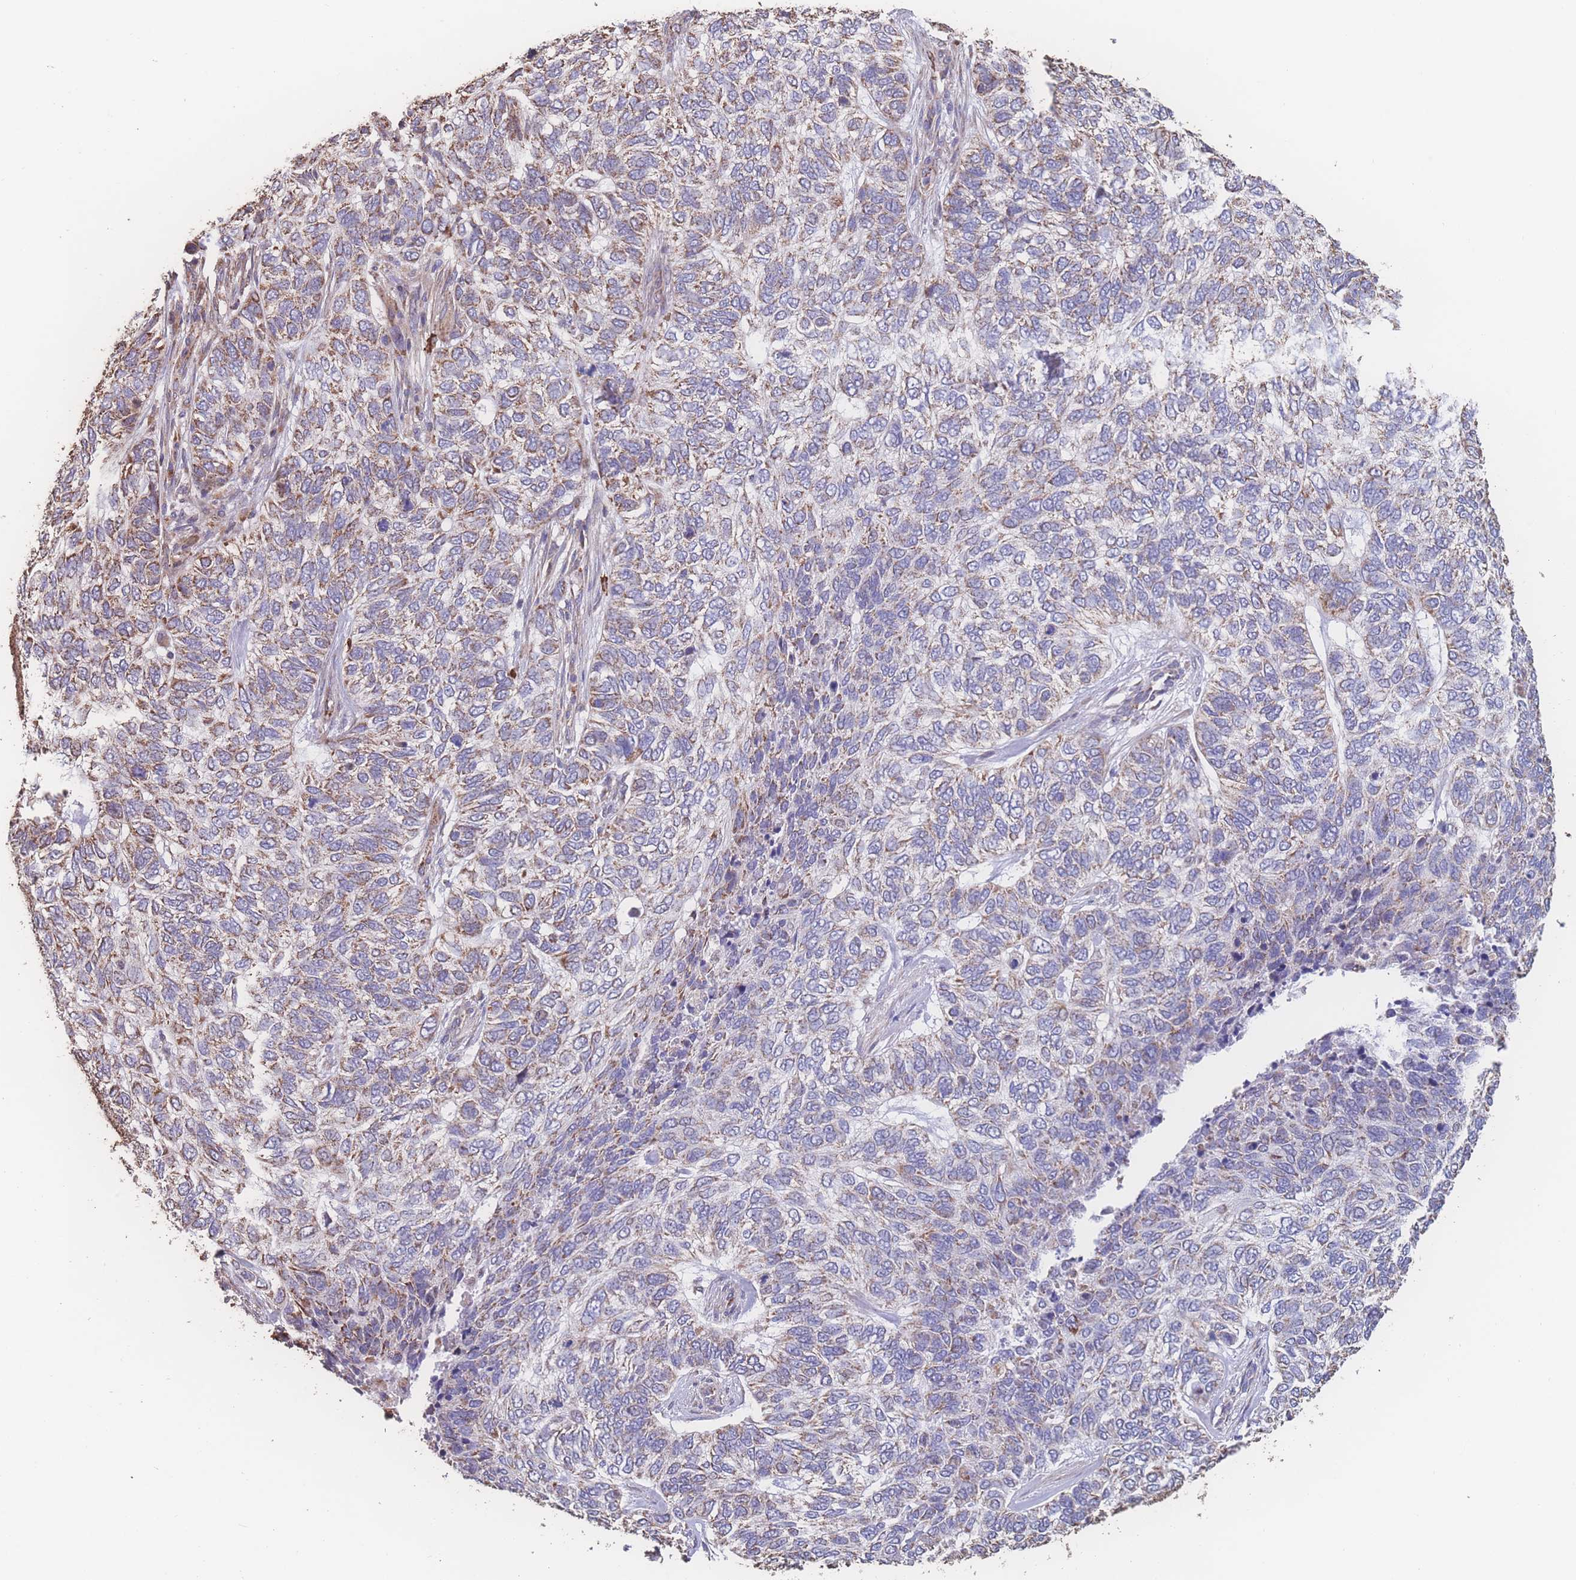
{"staining": {"intensity": "moderate", "quantity": "<25%", "location": "cytoplasmic/membranous"}, "tissue": "skin cancer", "cell_type": "Tumor cells", "image_type": "cancer", "snomed": [{"axis": "morphology", "description": "Basal cell carcinoma"}, {"axis": "topography", "description": "Skin"}], "caption": "High-power microscopy captured an IHC image of skin cancer, revealing moderate cytoplasmic/membranous expression in approximately <25% of tumor cells.", "gene": "SGSM3", "patient": {"sex": "female", "age": 65}}